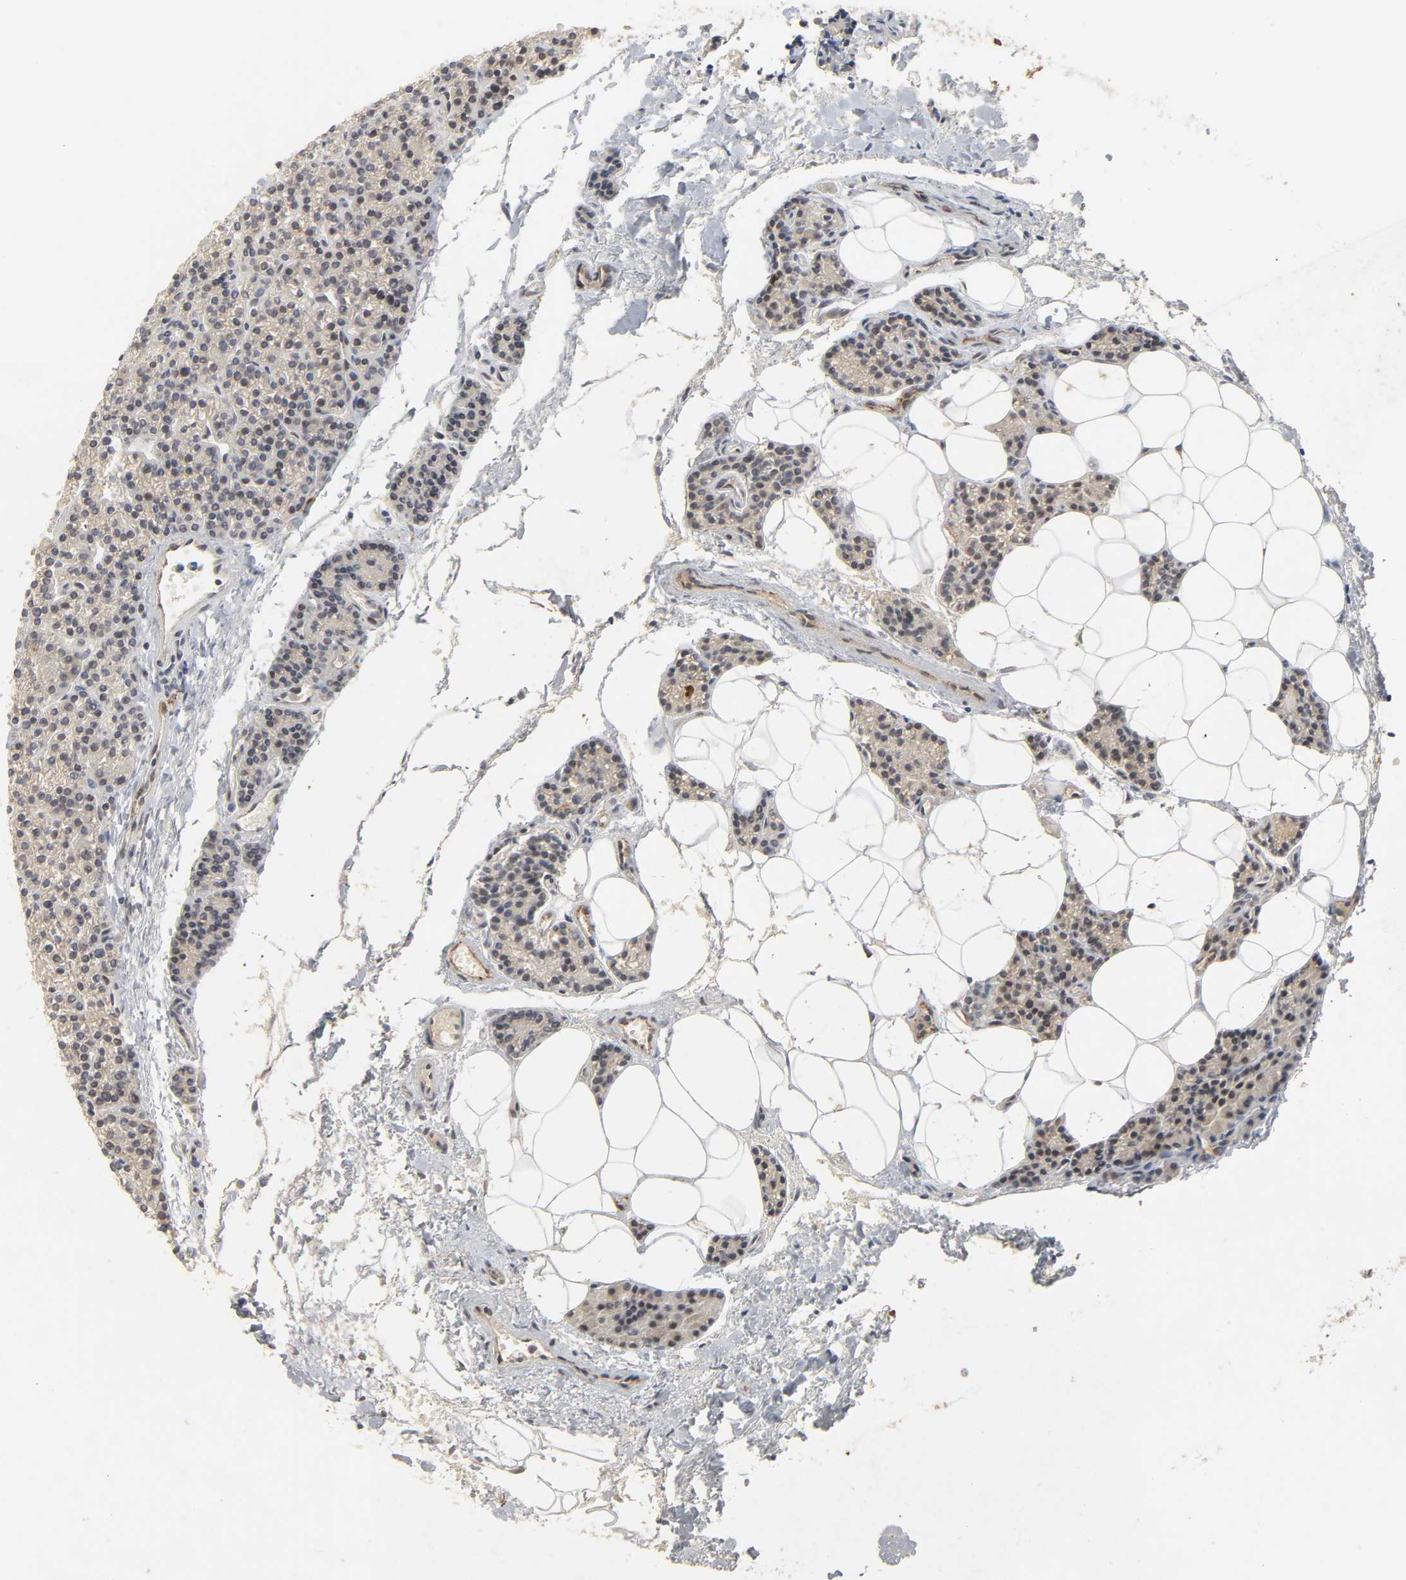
{"staining": {"intensity": "moderate", "quantity": "25%-75%", "location": "cytoplasmic/membranous,nuclear"}, "tissue": "parathyroid gland", "cell_type": "Glandular cells", "image_type": "normal", "snomed": [{"axis": "morphology", "description": "Normal tissue, NOS"}, {"axis": "topography", "description": "Parathyroid gland"}], "caption": "This photomicrograph displays immunohistochemistry staining of normal human parathyroid gland, with medium moderate cytoplasmic/membranous,nuclear positivity in approximately 25%-75% of glandular cells.", "gene": "NCOA6", "patient": {"sex": "female", "age": 50}}